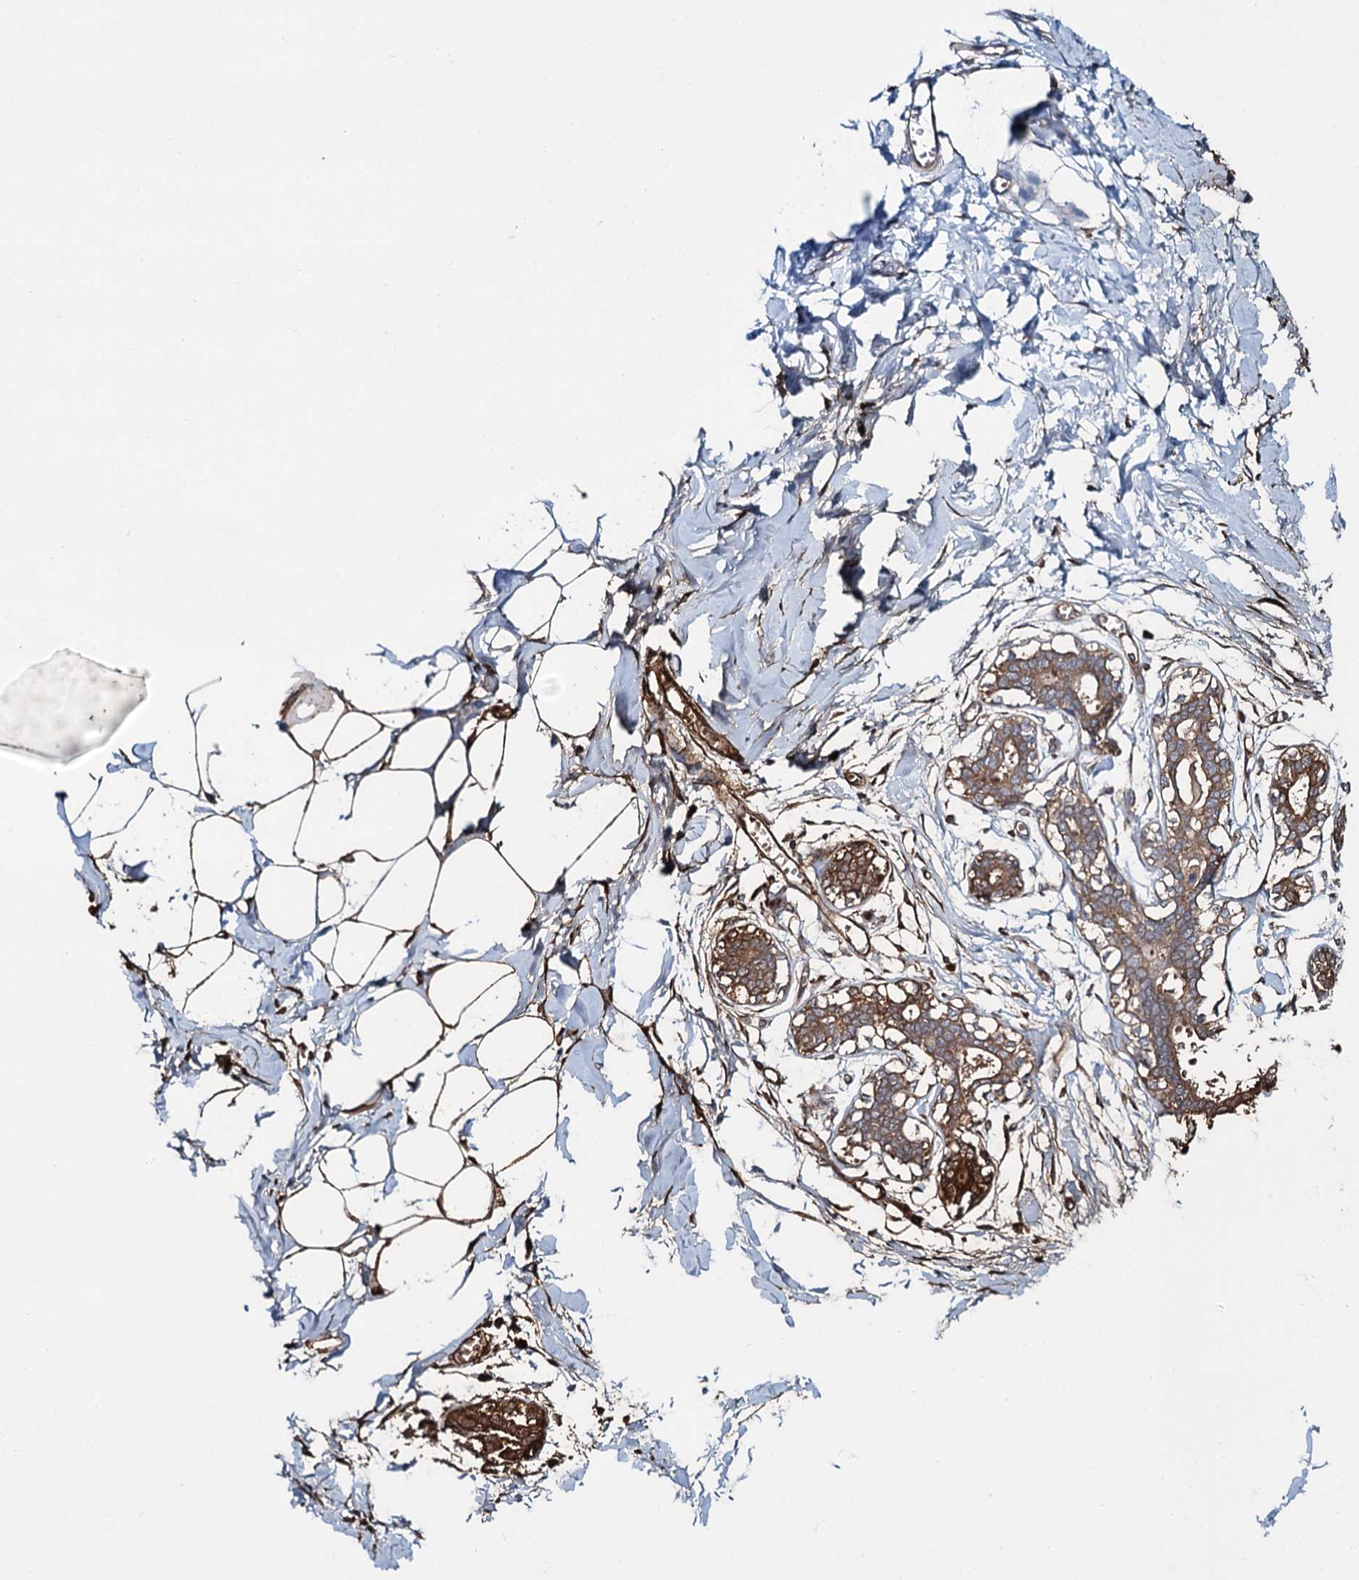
{"staining": {"intensity": "moderate", "quantity": "25%-75%", "location": "cytoplasmic/membranous"}, "tissue": "breast", "cell_type": "Adipocytes", "image_type": "normal", "snomed": [{"axis": "morphology", "description": "Normal tissue, NOS"}, {"axis": "topography", "description": "Breast"}], "caption": "Brown immunohistochemical staining in normal breast demonstrates moderate cytoplasmic/membranous positivity in about 25%-75% of adipocytes. The protein of interest is shown in brown color, while the nuclei are stained blue.", "gene": "SNAP29", "patient": {"sex": "female", "age": 27}}